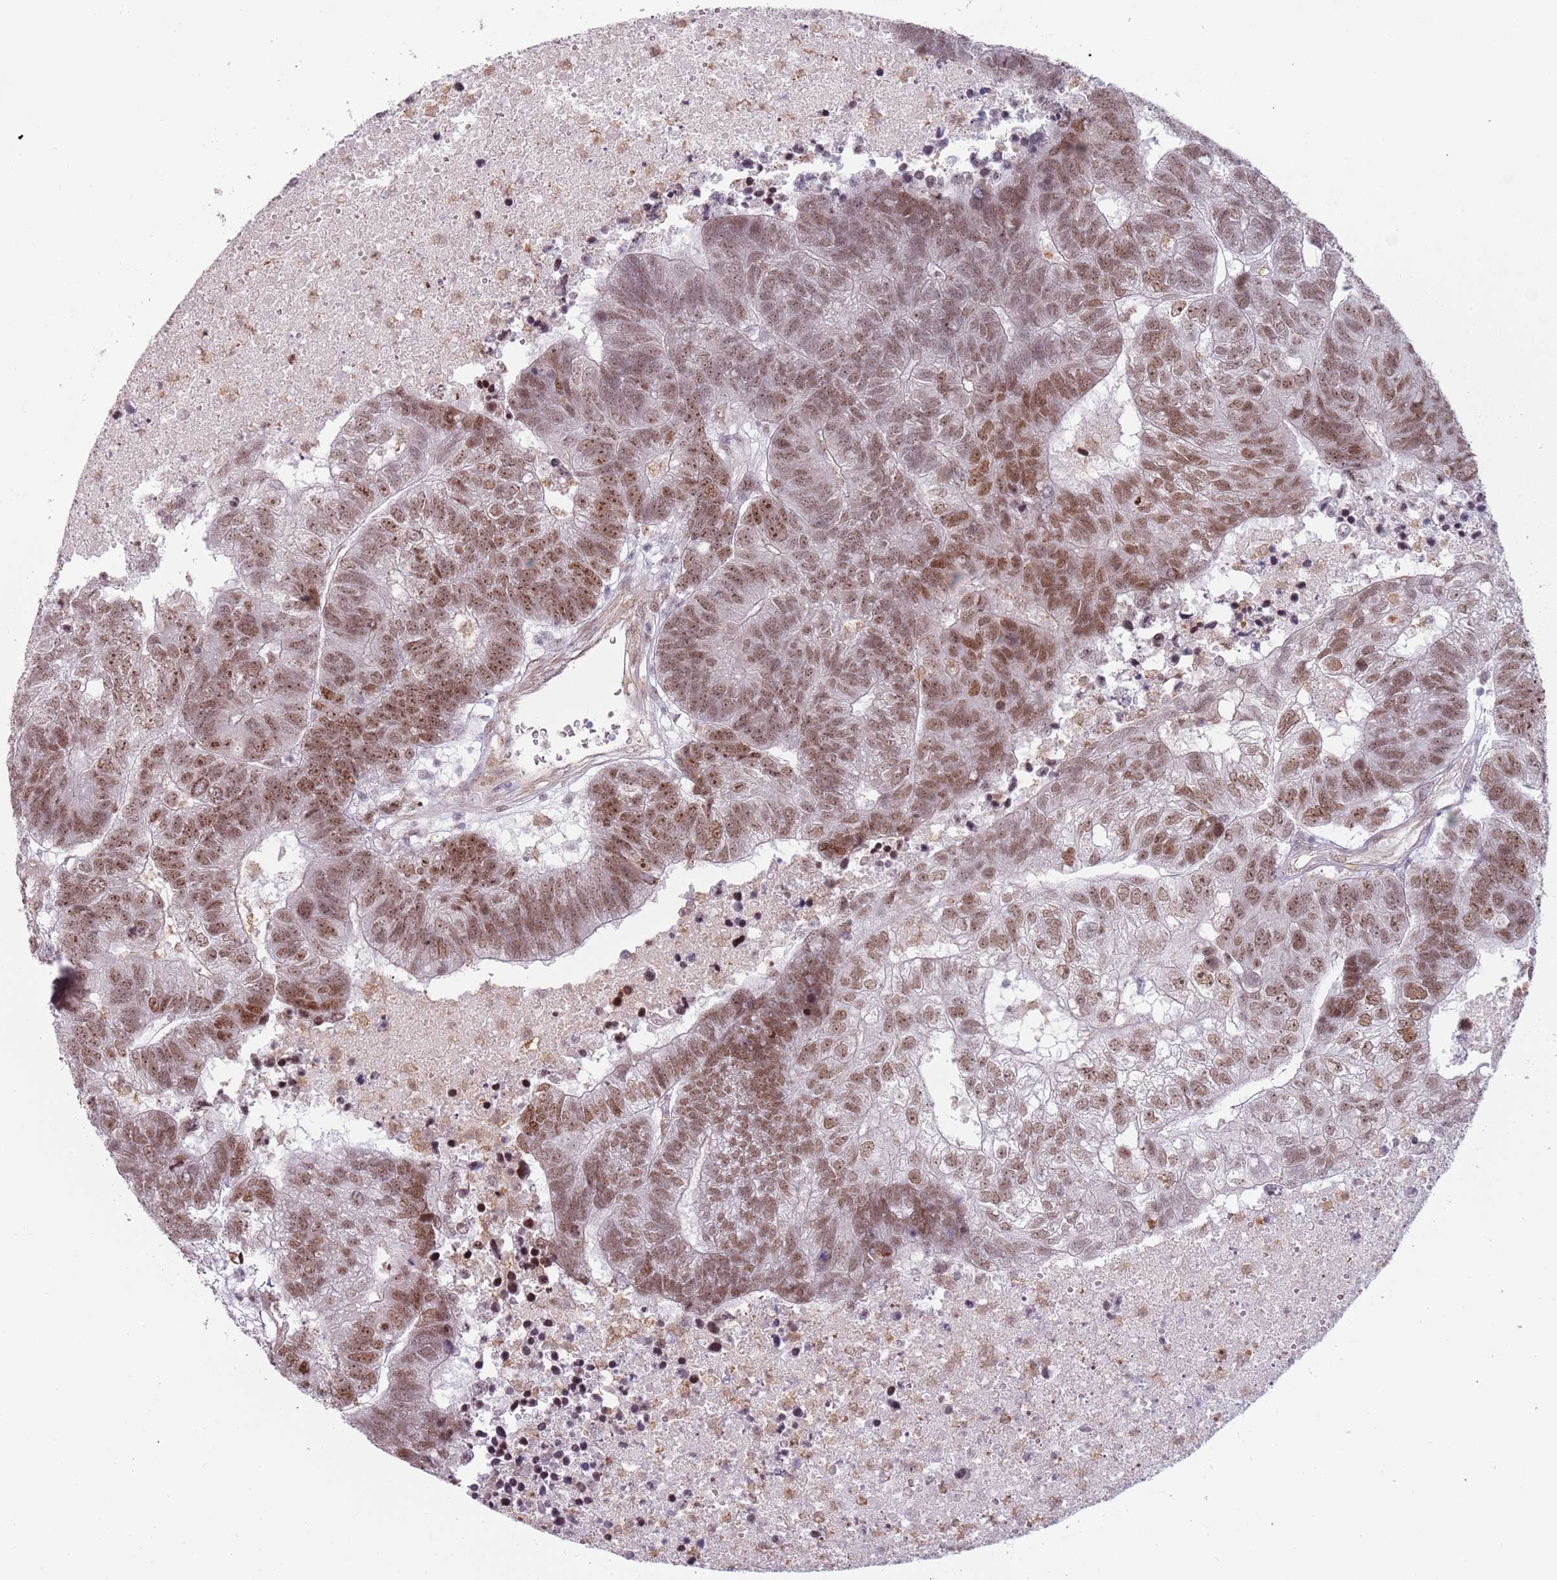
{"staining": {"intensity": "moderate", "quantity": ">75%", "location": "nuclear"}, "tissue": "colorectal cancer", "cell_type": "Tumor cells", "image_type": "cancer", "snomed": [{"axis": "morphology", "description": "Adenocarcinoma, NOS"}, {"axis": "topography", "description": "Colon"}], "caption": "Moderate nuclear expression is seen in approximately >75% of tumor cells in adenocarcinoma (colorectal).", "gene": "REXO4", "patient": {"sex": "female", "age": 48}}